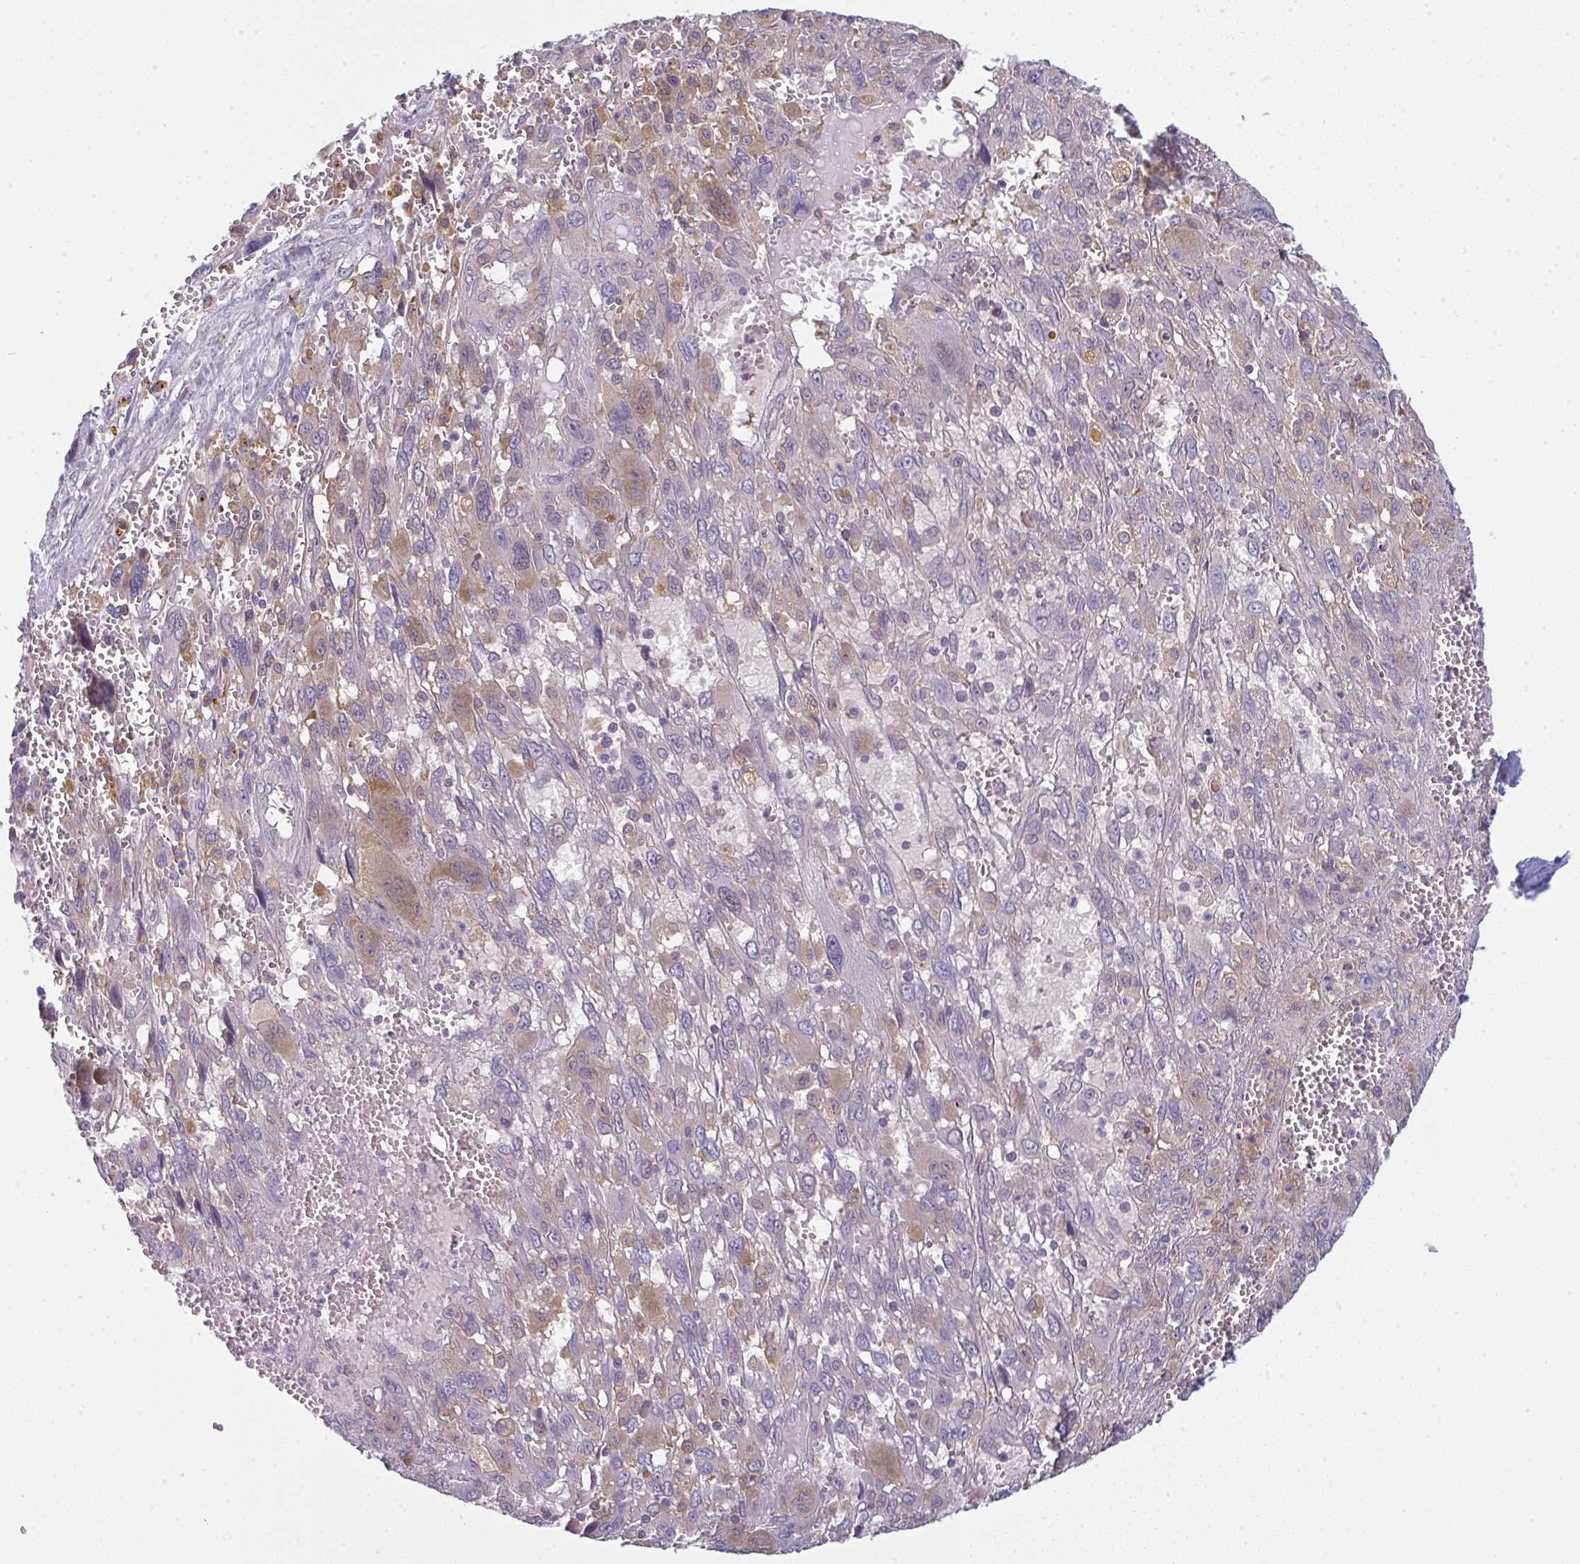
{"staining": {"intensity": "moderate", "quantity": "25%-75%", "location": "cytoplasmic/membranous,nuclear"}, "tissue": "pancreatic cancer", "cell_type": "Tumor cells", "image_type": "cancer", "snomed": [{"axis": "morphology", "description": "Adenocarcinoma, NOS"}, {"axis": "topography", "description": "Pancreas"}], "caption": "IHC photomicrograph of pancreatic cancer stained for a protein (brown), which reveals medium levels of moderate cytoplasmic/membranous and nuclear positivity in approximately 25%-75% of tumor cells.", "gene": "ALDH16A1", "patient": {"sex": "female", "age": 47}}